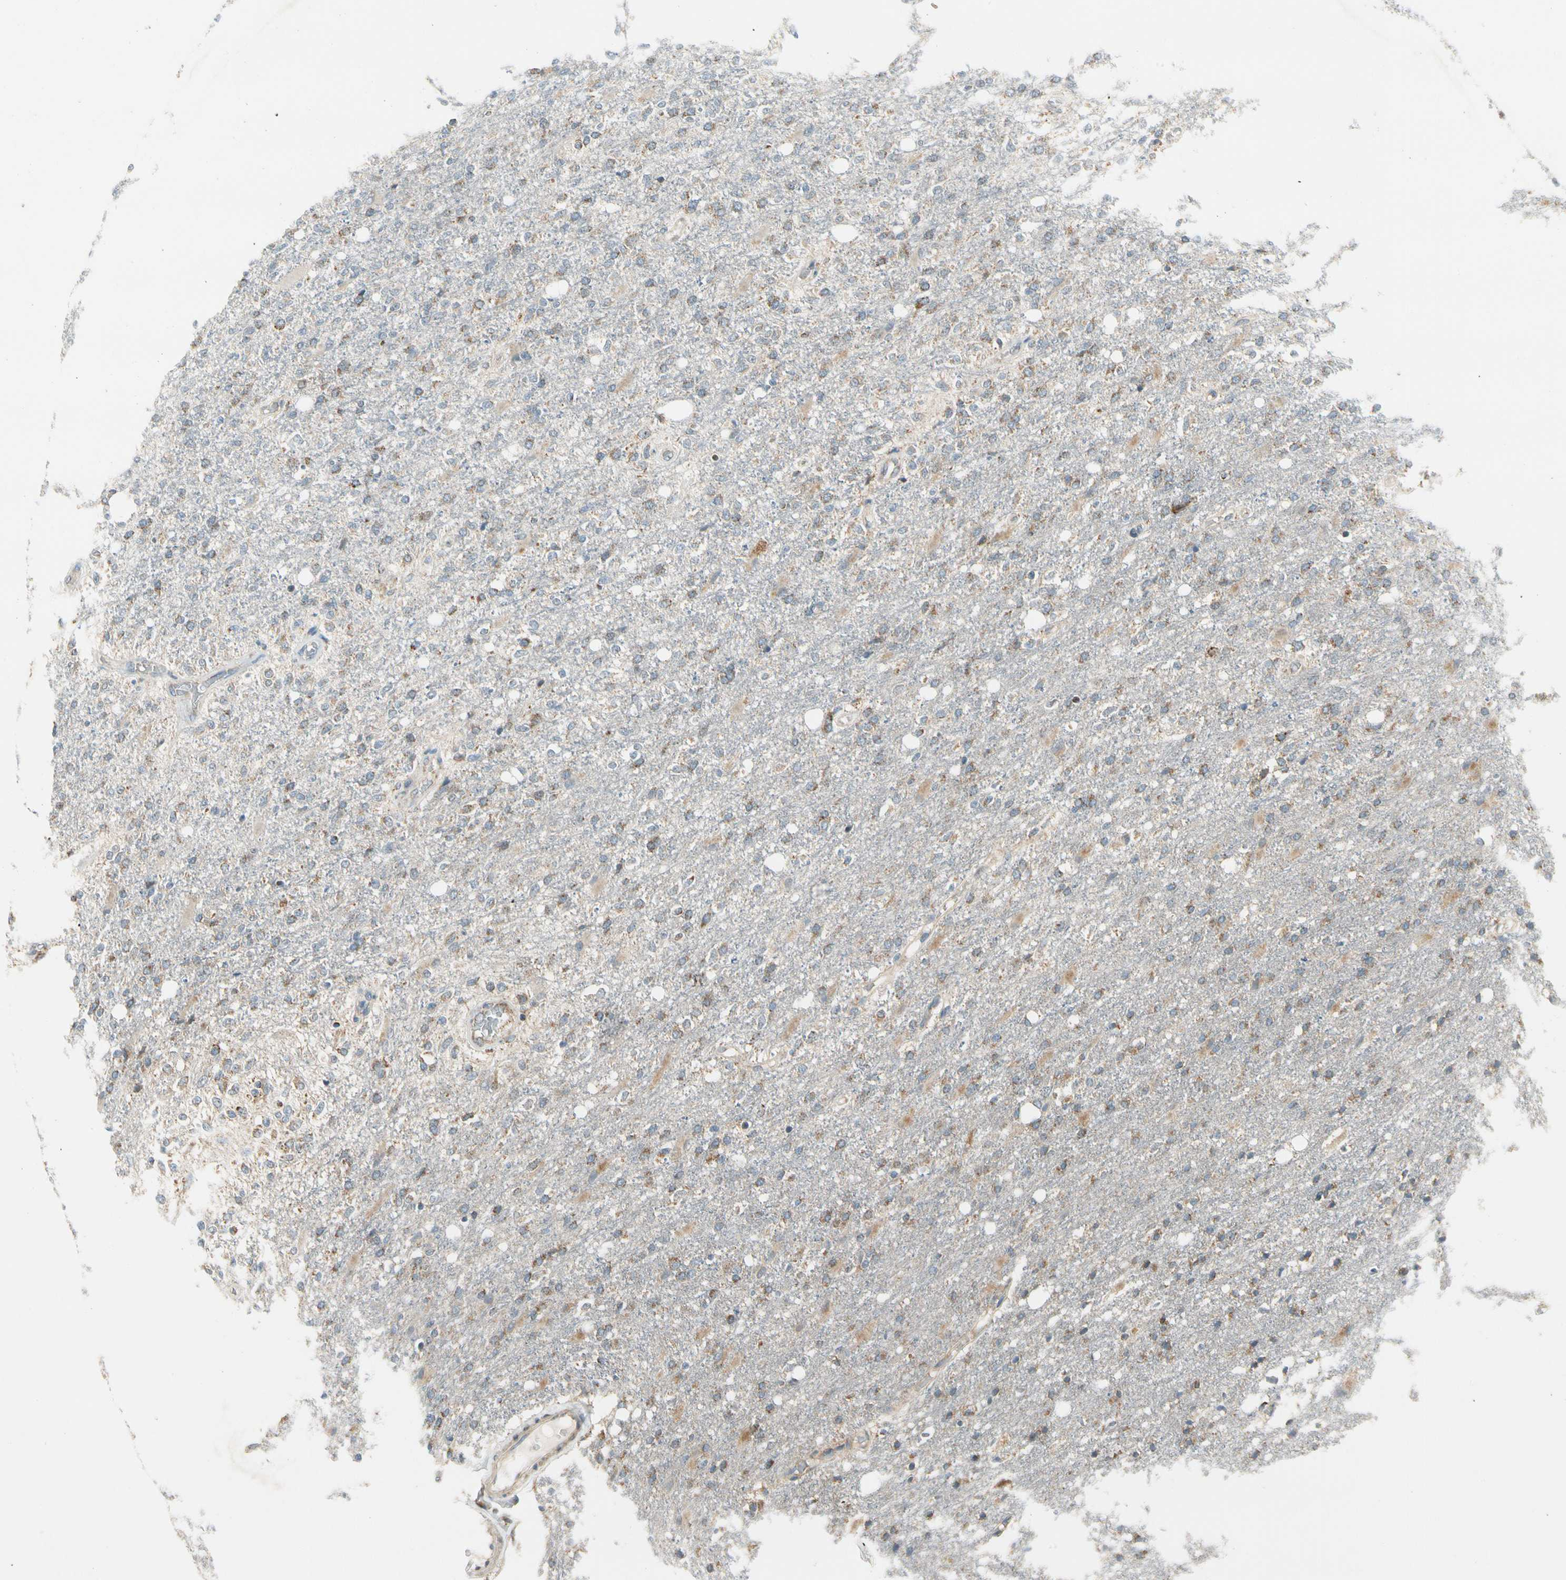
{"staining": {"intensity": "moderate", "quantity": "25%-75%", "location": "cytoplasmic/membranous"}, "tissue": "glioma", "cell_type": "Tumor cells", "image_type": "cancer", "snomed": [{"axis": "morphology", "description": "Normal tissue, NOS"}, {"axis": "morphology", "description": "Glioma, malignant, High grade"}, {"axis": "topography", "description": "Cerebral cortex"}], "caption": "About 25%-75% of tumor cells in glioma display moderate cytoplasmic/membranous protein positivity as visualized by brown immunohistochemical staining.", "gene": "EPHB3", "patient": {"sex": "male", "age": 77}}